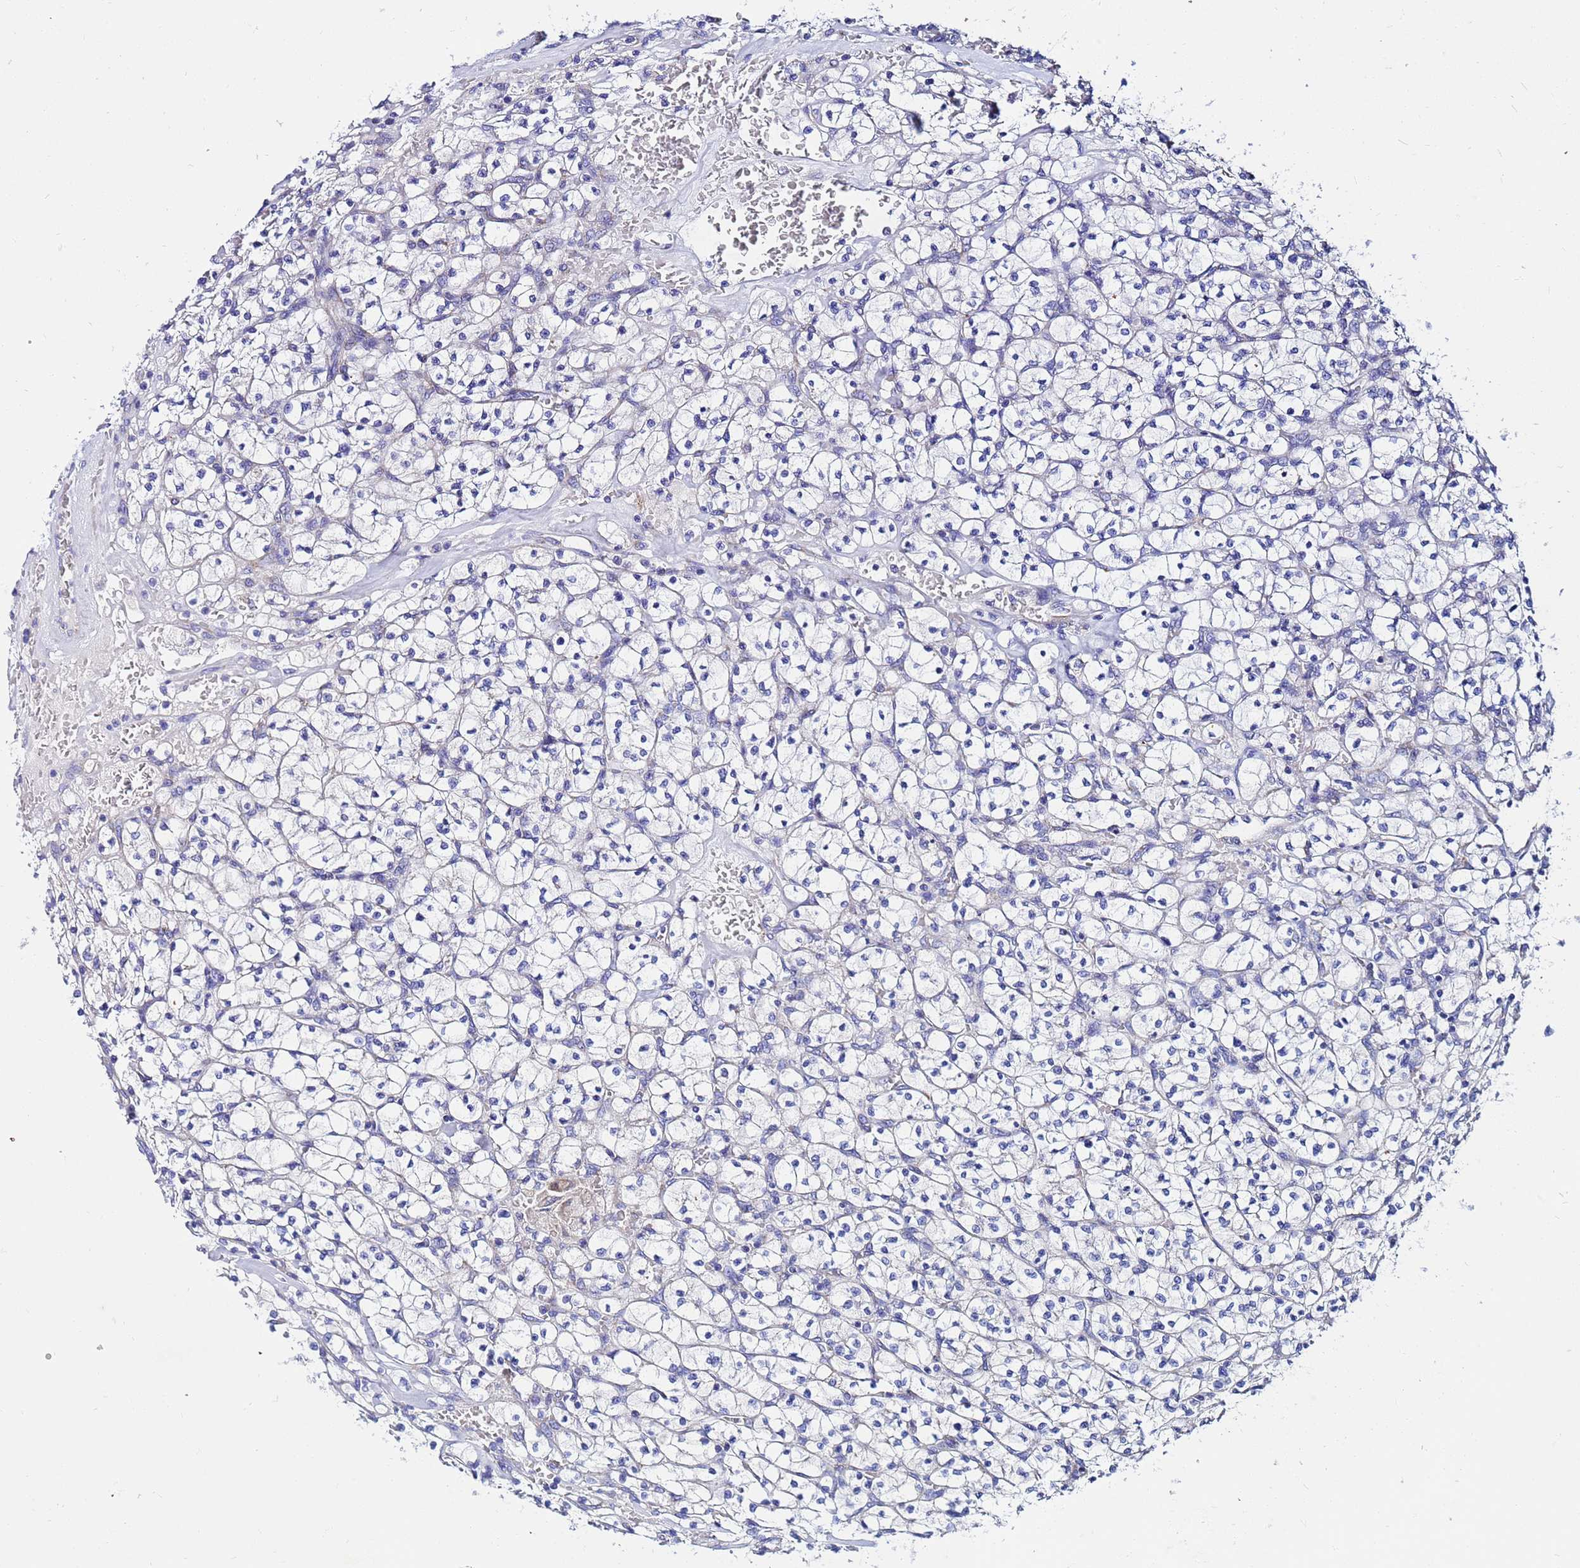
{"staining": {"intensity": "negative", "quantity": "none", "location": "none"}, "tissue": "renal cancer", "cell_type": "Tumor cells", "image_type": "cancer", "snomed": [{"axis": "morphology", "description": "Adenocarcinoma, NOS"}, {"axis": "topography", "description": "Kidney"}], "caption": "DAB (3,3'-diaminobenzidine) immunohistochemical staining of renal cancer shows no significant positivity in tumor cells.", "gene": "FAHD2A", "patient": {"sex": "female", "age": 64}}